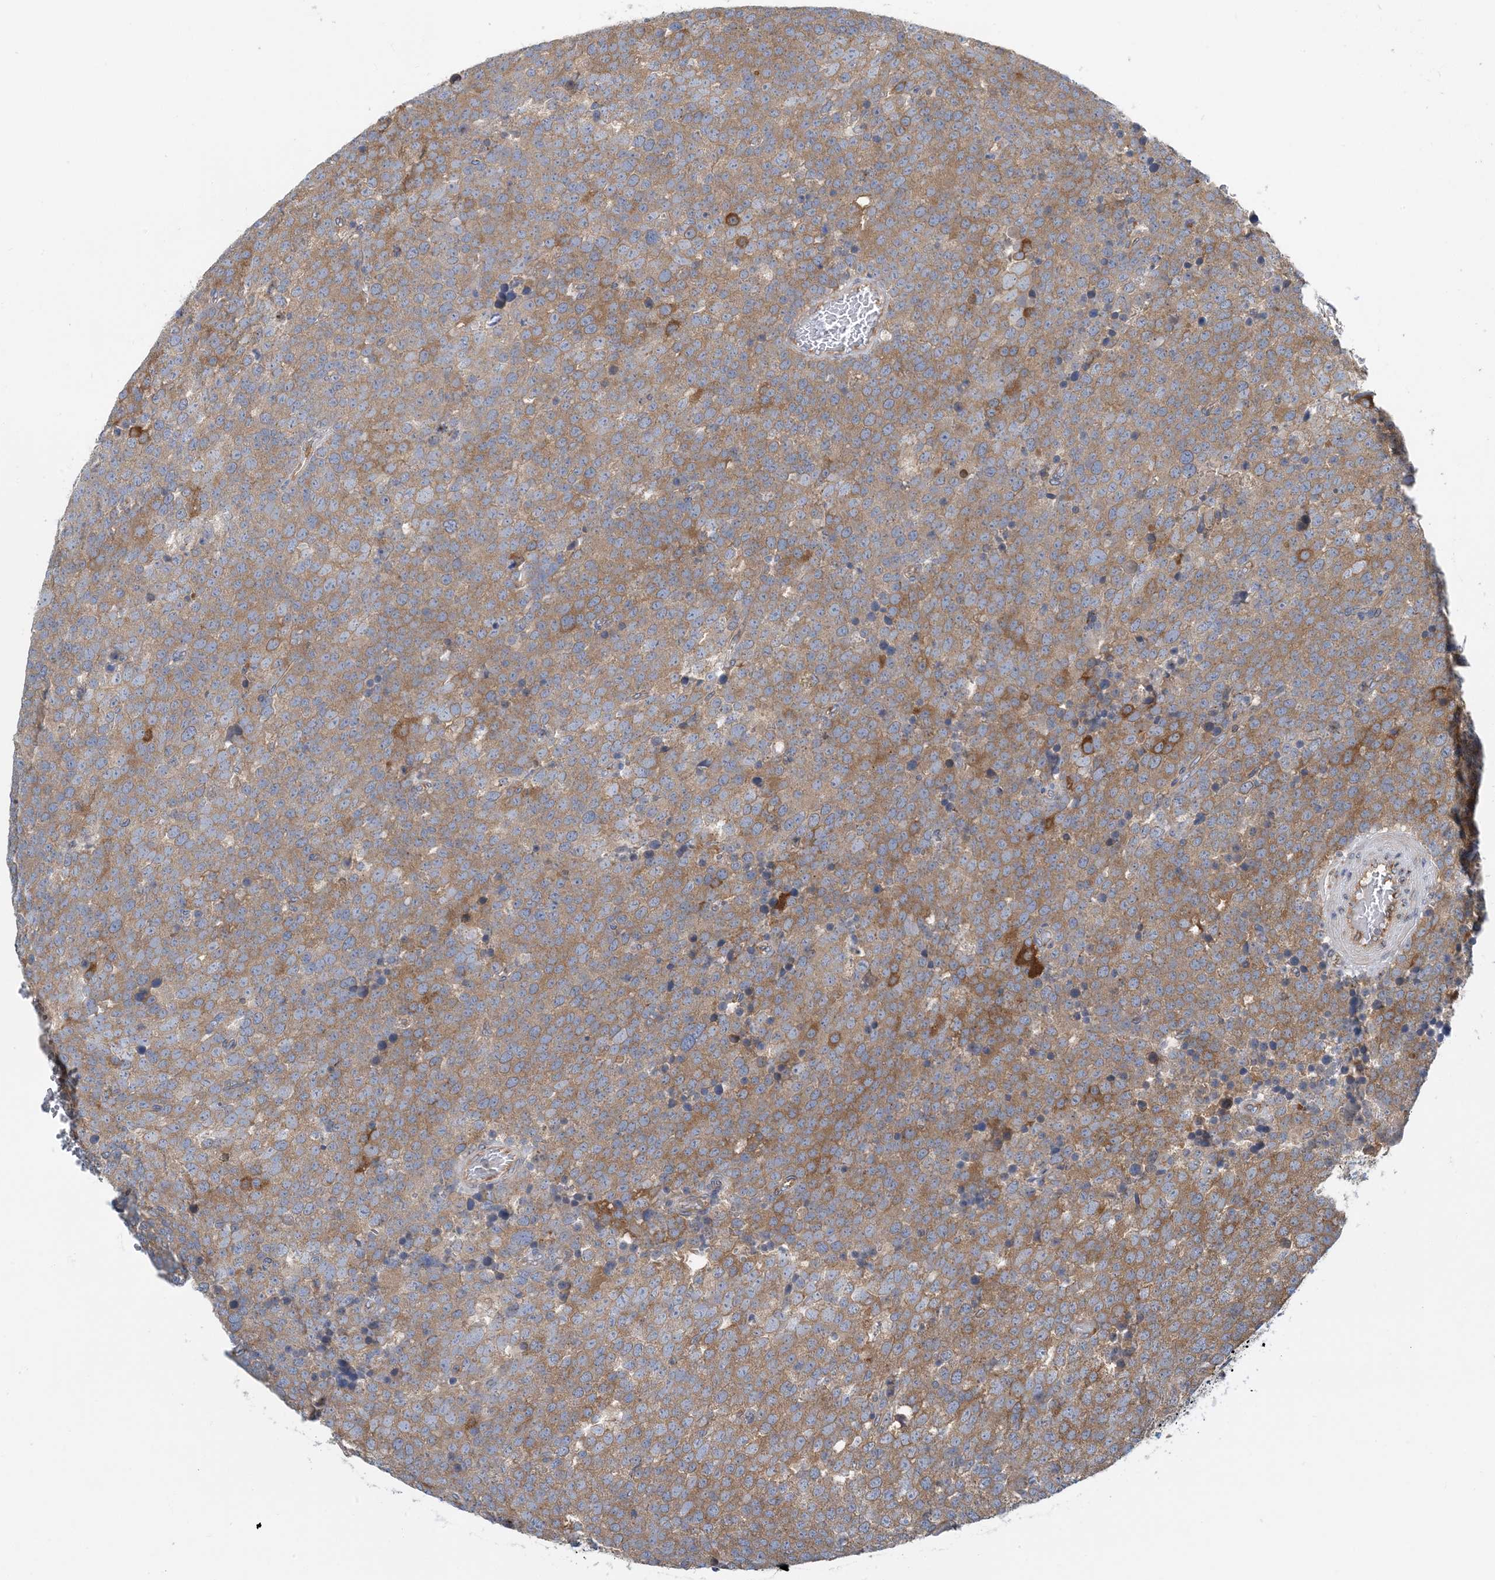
{"staining": {"intensity": "moderate", "quantity": ">75%", "location": "cytoplasmic/membranous"}, "tissue": "testis cancer", "cell_type": "Tumor cells", "image_type": "cancer", "snomed": [{"axis": "morphology", "description": "Seminoma, NOS"}, {"axis": "topography", "description": "Testis"}], "caption": "Approximately >75% of tumor cells in human testis cancer show moderate cytoplasmic/membranous protein positivity as visualized by brown immunohistochemical staining.", "gene": "SIDT1", "patient": {"sex": "male", "age": 71}}